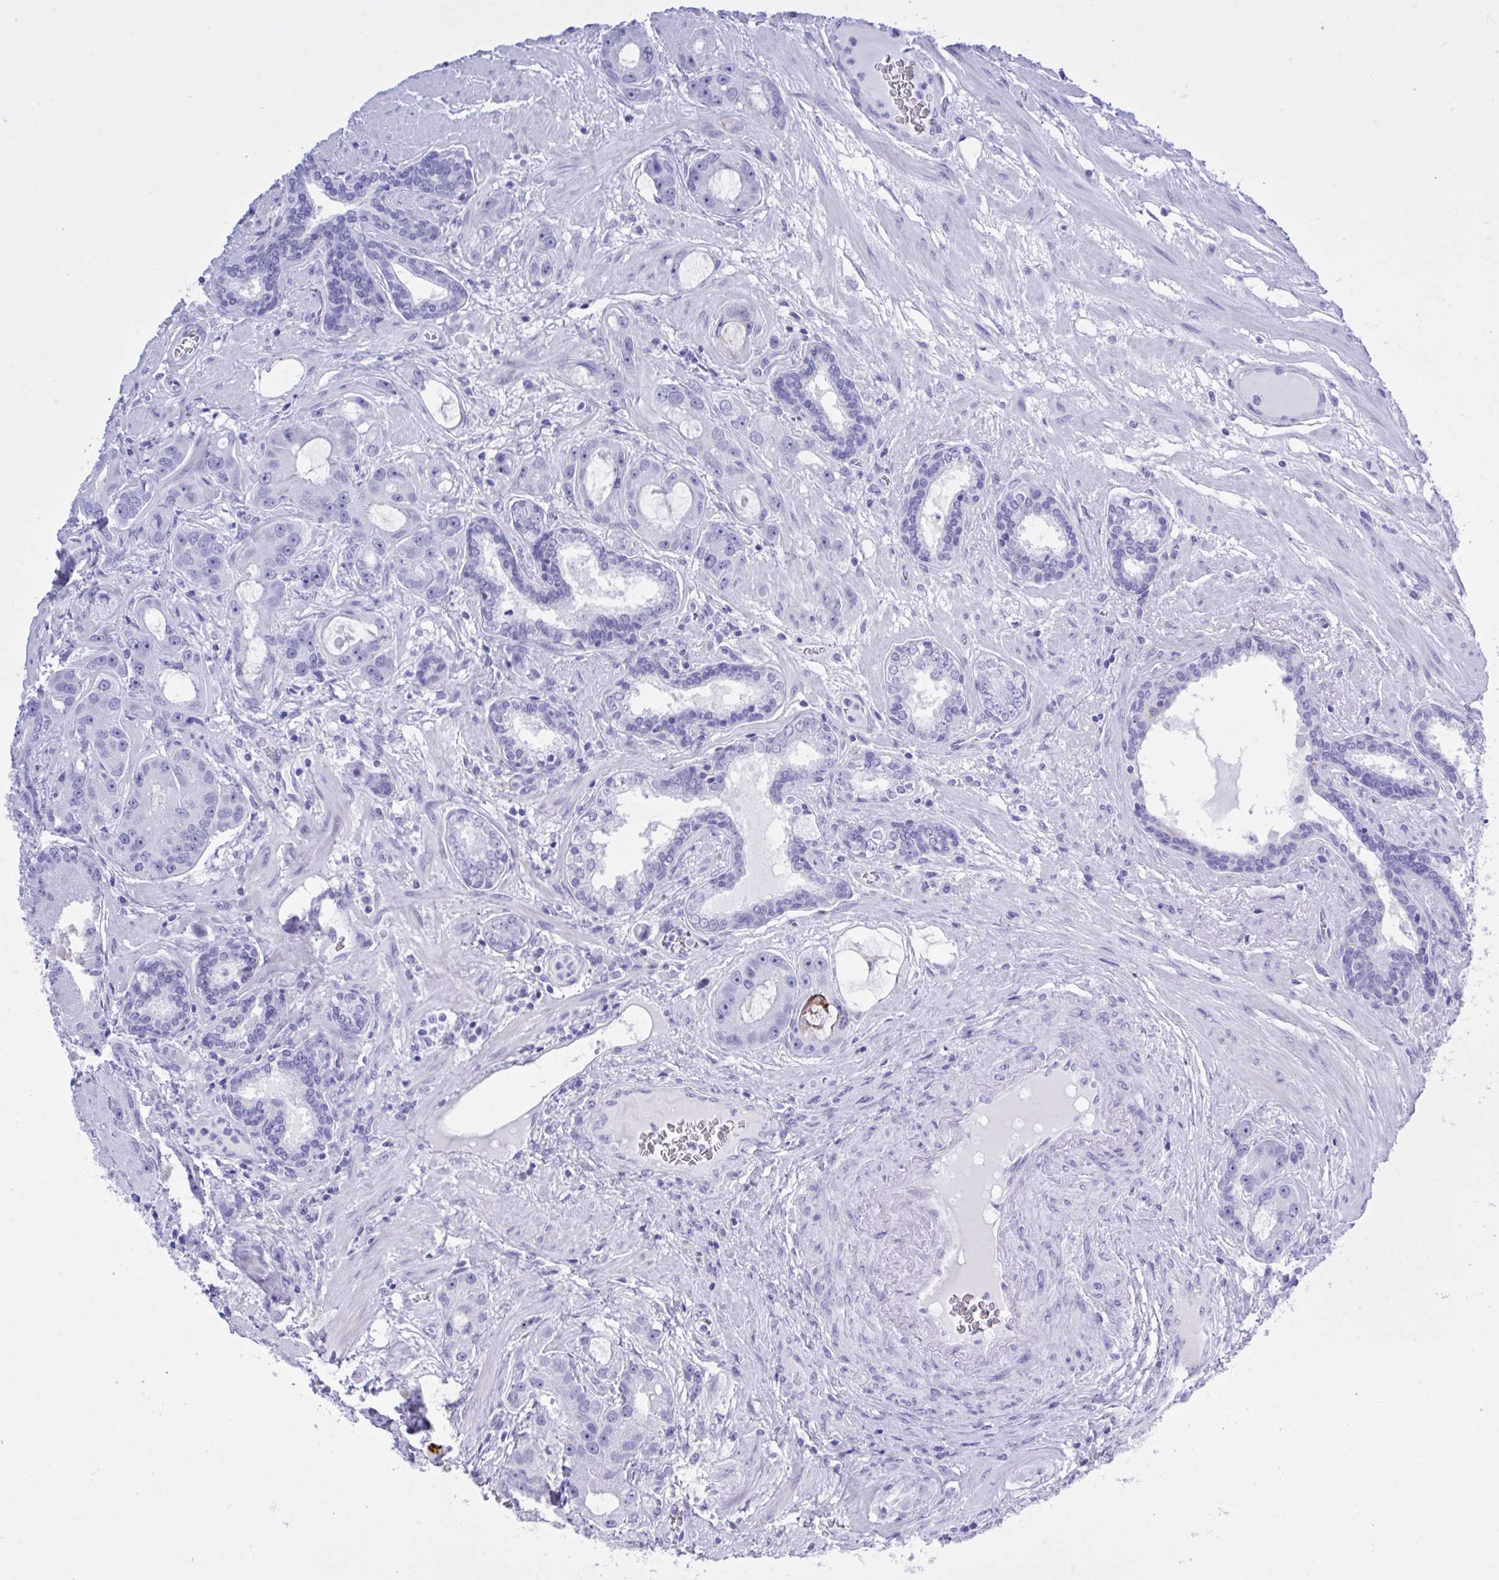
{"staining": {"intensity": "negative", "quantity": "none", "location": "none"}, "tissue": "prostate cancer", "cell_type": "Tumor cells", "image_type": "cancer", "snomed": [{"axis": "morphology", "description": "Adenocarcinoma, High grade"}, {"axis": "topography", "description": "Prostate"}], "caption": "Tumor cells show no significant expression in prostate cancer. (DAB (3,3'-diaminobenzidine) immunohistochemistry (IHC) with hematoxylin counter stain).", "gene": "BEX5", "patient": {"sex": "male", "age": 65}}